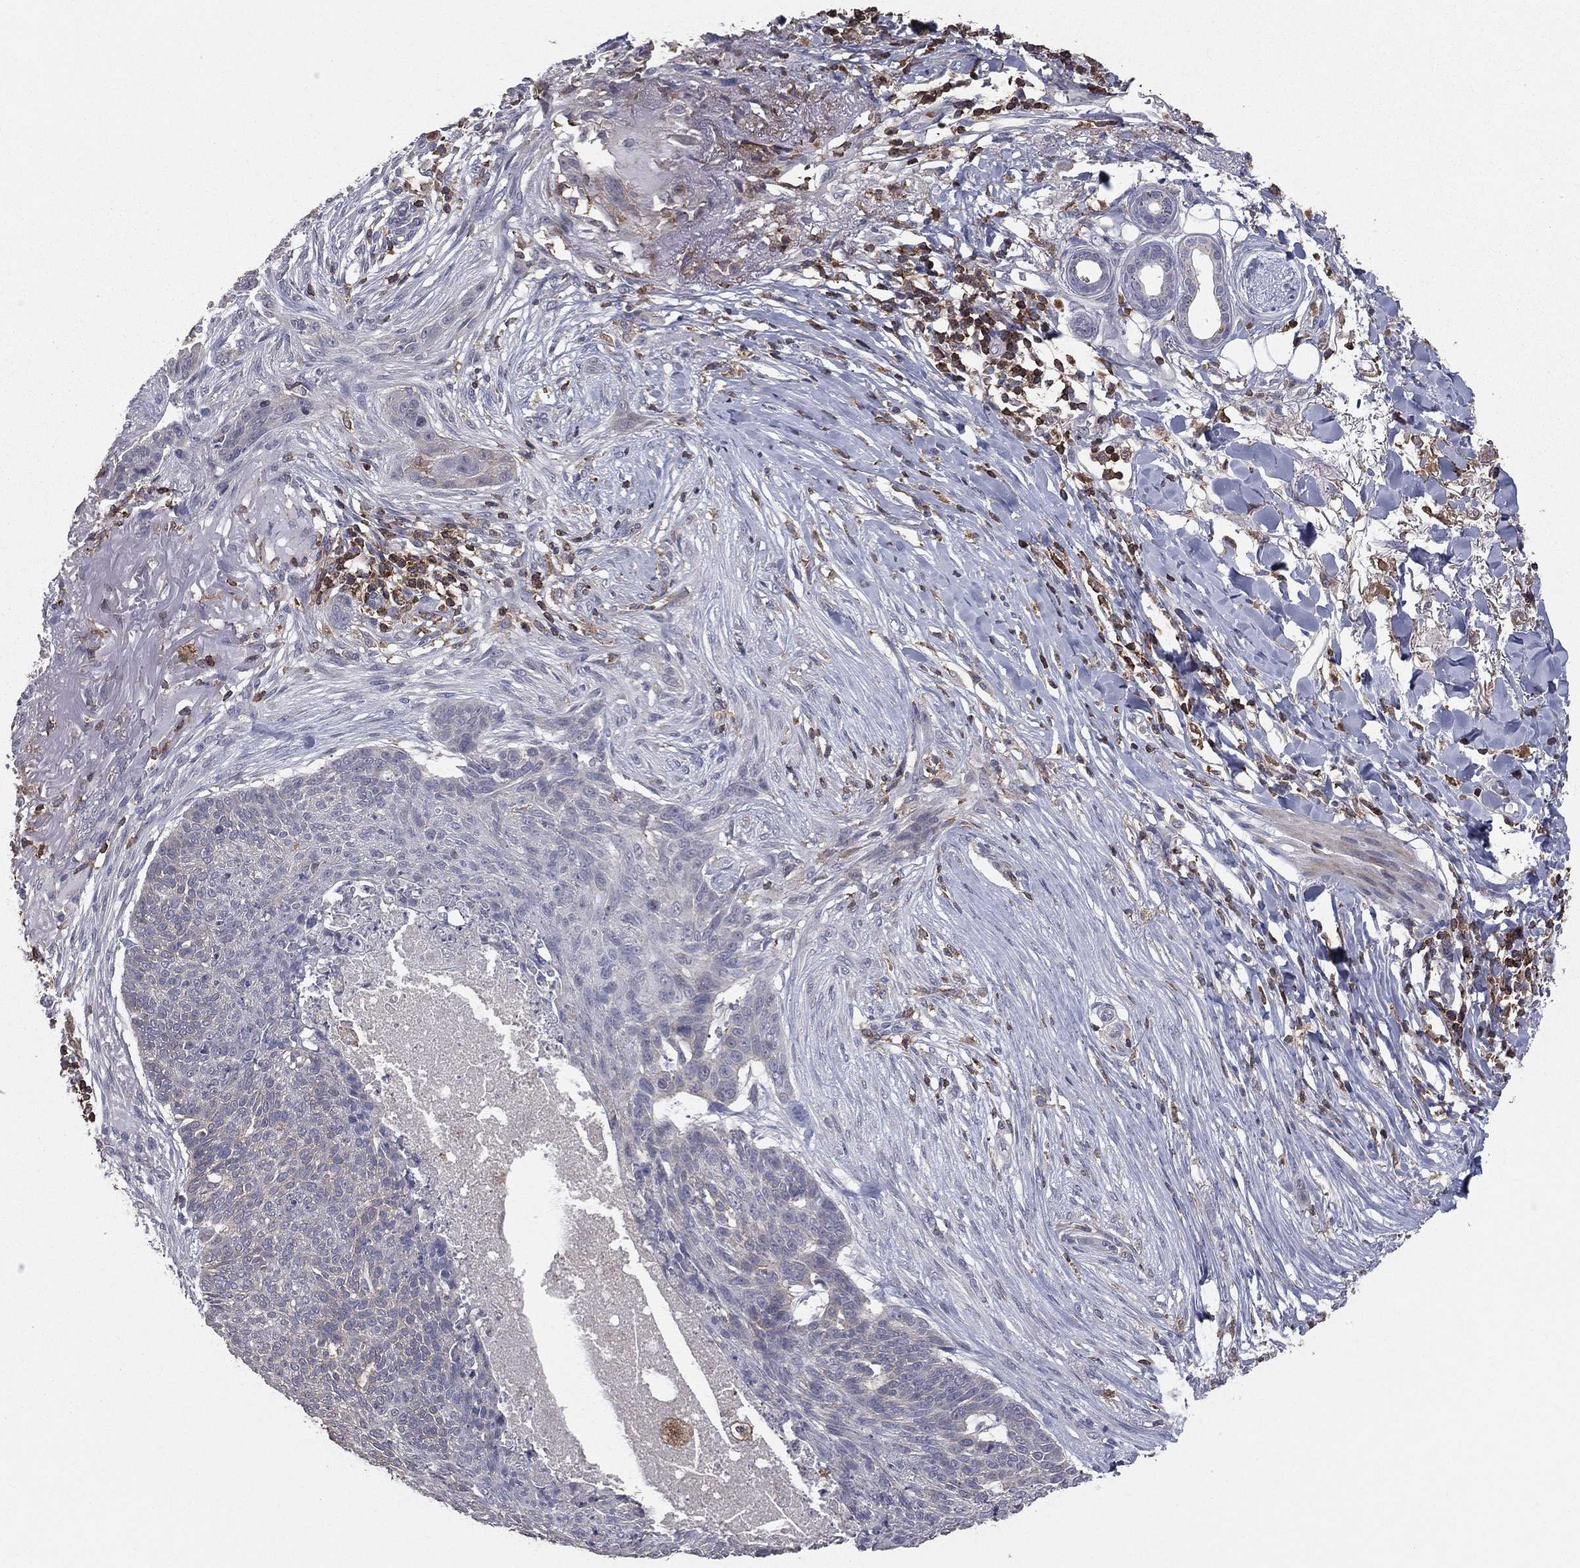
{"staining": {"intensity": "negative", "quantity": "none", "location": "none"}, "tissue": "skin cancer", "cell_type": "Tumor cells", "image_type": "cancer", "snomed": [{"axis": "morphology", "description": "Normal tissue, NOS"}, {"axis": "morphology", "description": "Basal cell carcinoma"}, {"axis": "topography", "description": "Skin"}], "caption": "IHC image of neoplastic tissue: skin cancer (basal cell carcinoma) stained with DAB (3,3'-diaminobenzidine) reveals no significant protein expression in tumor cells.", "gene": "PSTPIP1", "patient": {"sex": "male", "age": 84}}